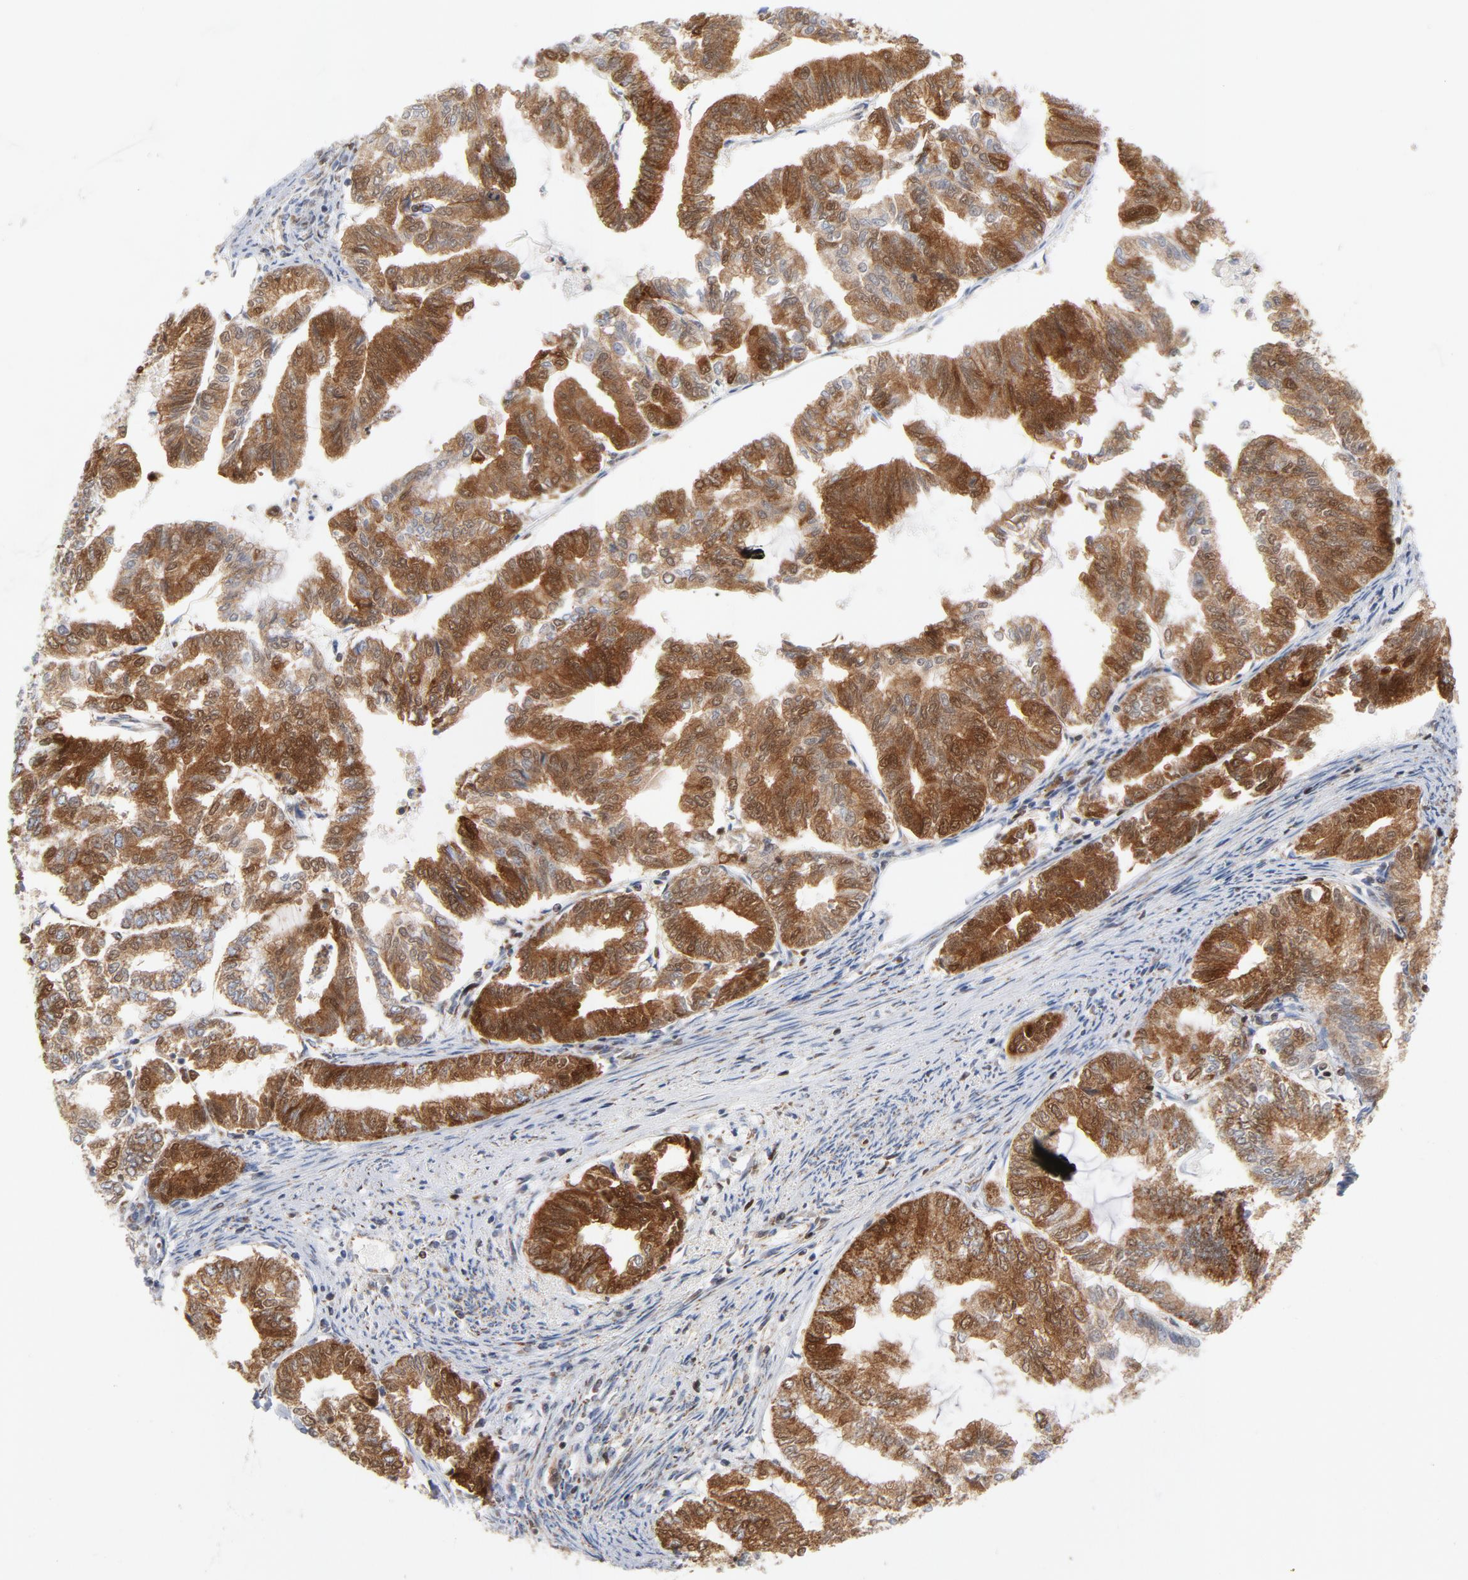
{"staining": {"intensity": "moderate", "quantity": ">75%", "location": "cytoplasmic/membranous,nuclear"}, "tissue": "endometrial cancer", "cell_type": "Tumor cells", "image_type": "cancer", "snomed": [{"axis": "morphology", "description": "Adenocarcinoma, NOS"}, {"axis": "topography", "description": "Endometrium"}], "caption": "IHC image of human endometrial cancer (adenocarcinoma) stained for a protein (brown), which shows medium levels of moderate cytoplasmic/membranous and nuclear staining in approximately >75% of tumor cells.", "gene": "DIABLO", "patient": {"sex": "female", "age": 79}}